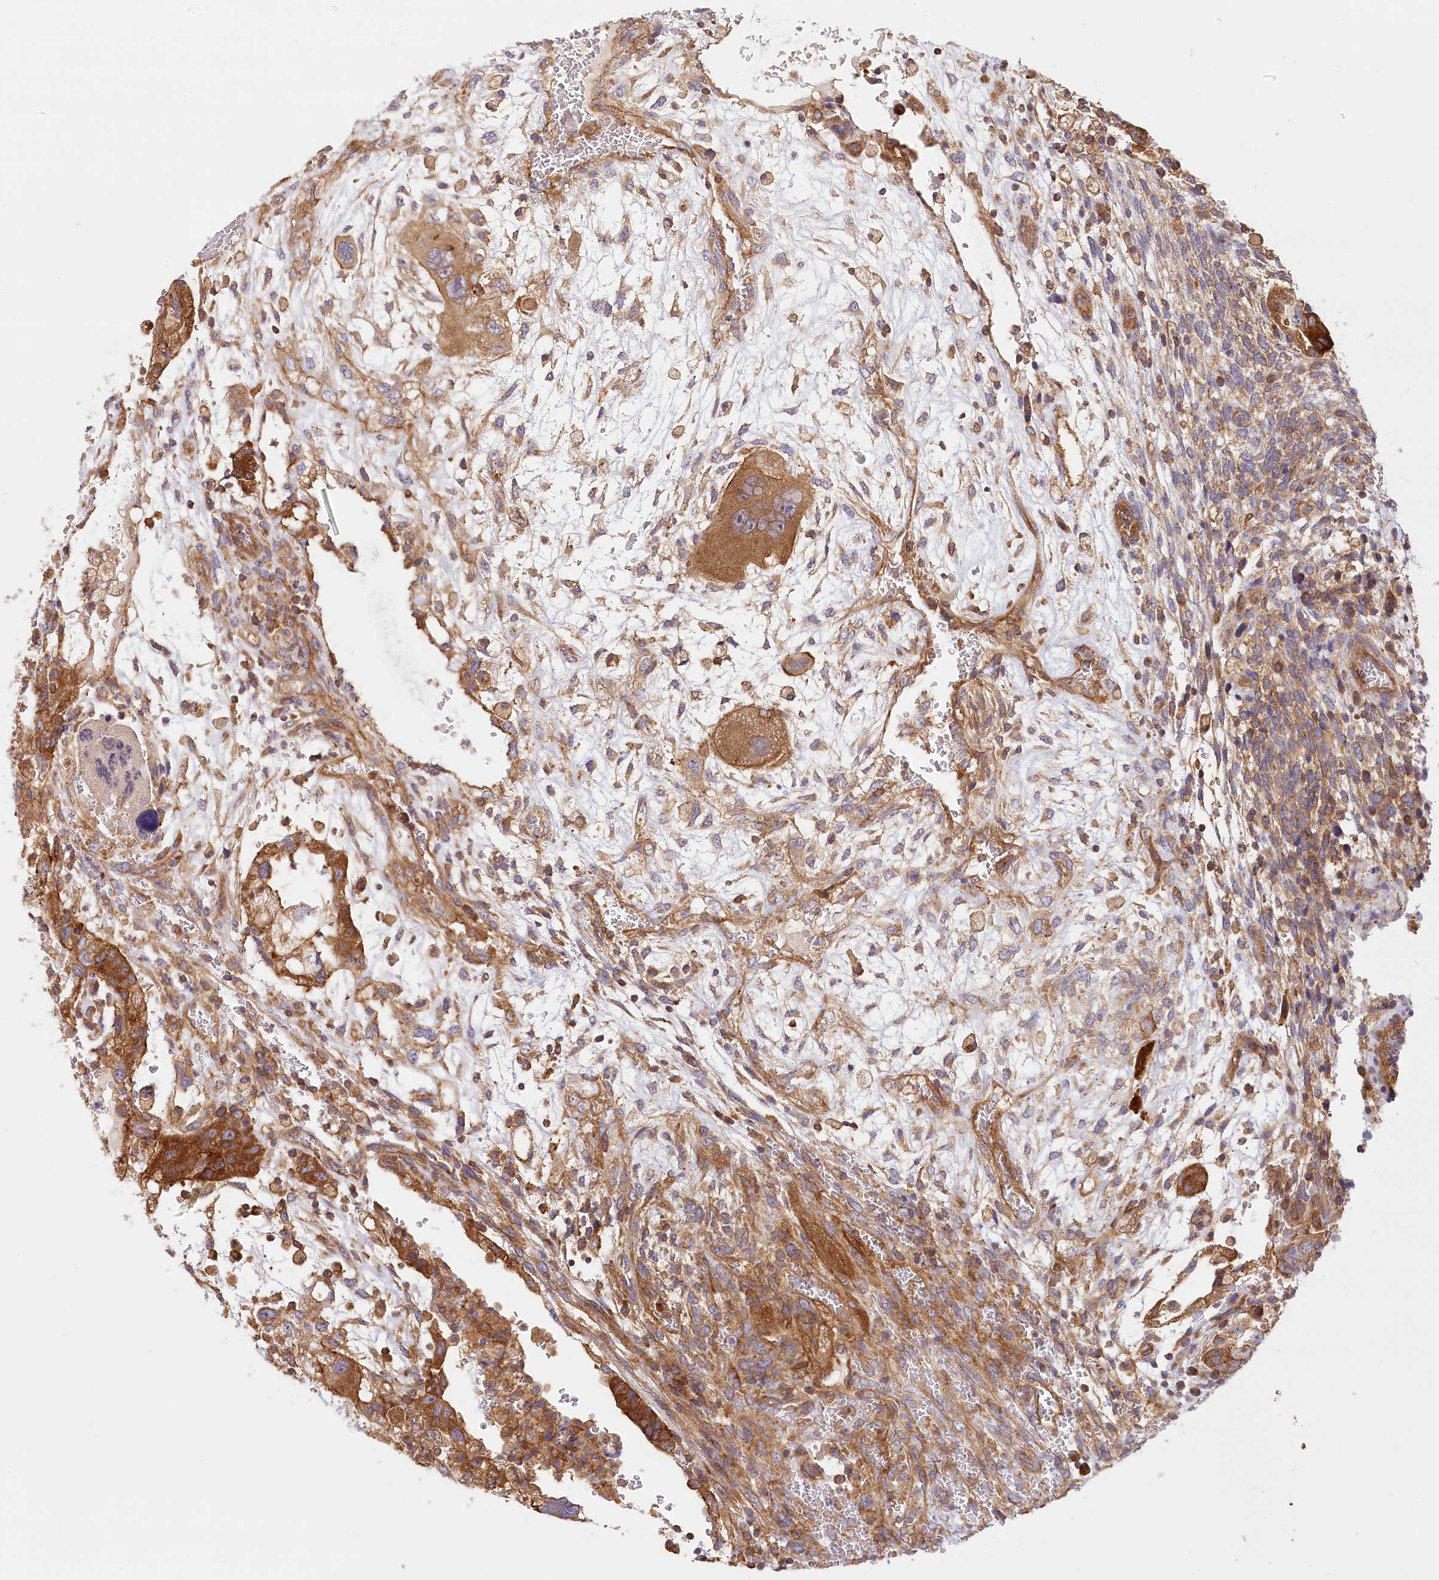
{"staining": {"intensity": "moderate", "quantity": ">75%", "location": "cytoplasmic/membranous"}, "tissue": "testis cancer", "cell_type": "Tumor cells", "image_type": "cancer", "snomed": [{"axis": "morphology", "description": "Carcinoma, Embryonal, NOS"}, {"axis": "topography", "description": "Testis"}], "caption": "High-magnification brightfield microscopy of testis embryonal carcinoma stained with DAB (brown) and counterstained with hematoxylin (blue). tumor cells exhibit moderate cytoplasmic/membranous expression is present in approximately>75% of cells.", "gene": "UMPS", "patient": {"sex": "male", "age": 36}}